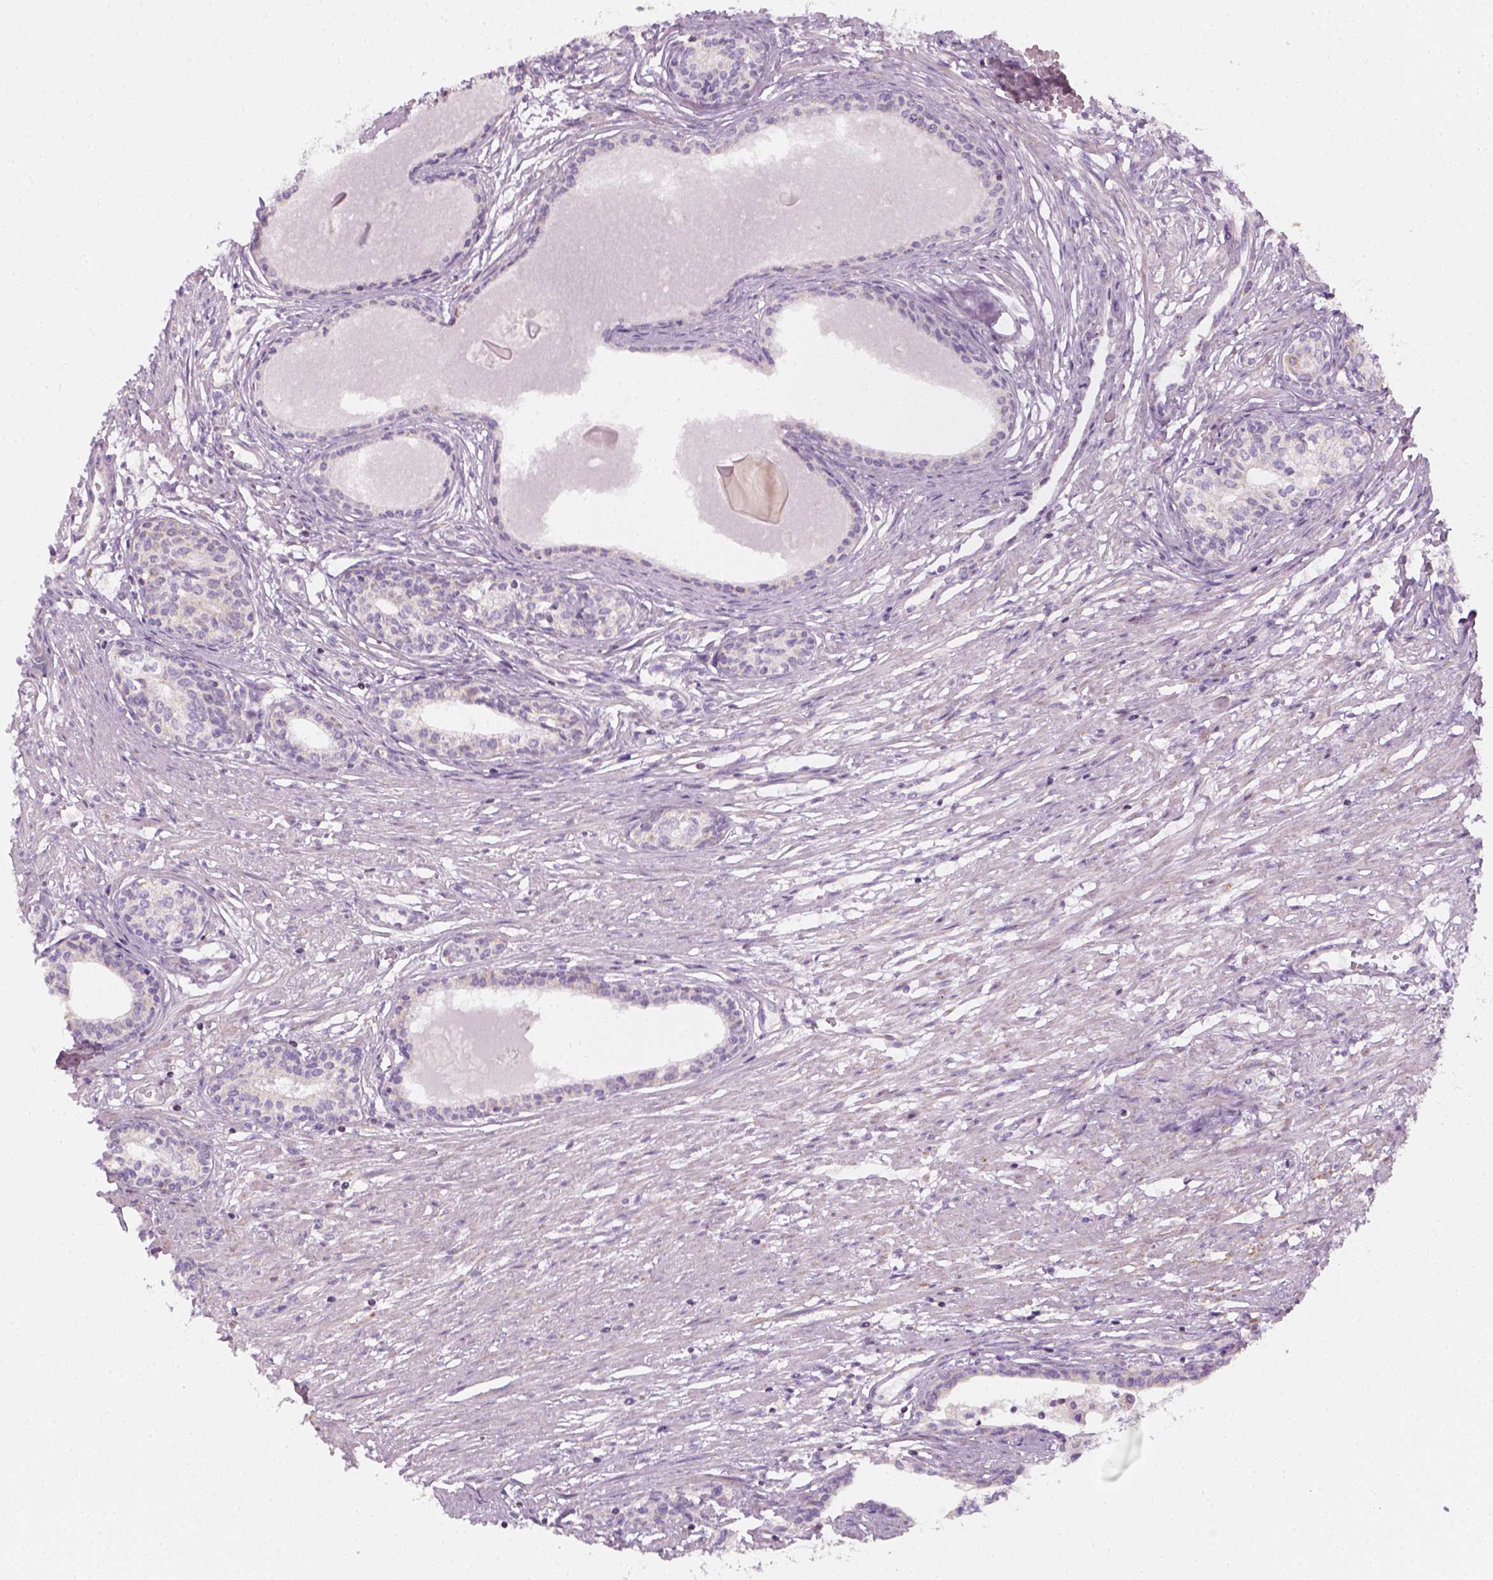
{"staining": {"intensity": "weak", "quantity": "25%-75%", "location": "cytoplasmic/membranous"}, "tissue": "prostate", "cell_type": "Glandular cells", "image_type": "normal", "snomed": [{"axis": "morphology", "description": "Normal tissue, NOS"}, {"axis": "topography", "description": "Prostate"}], "caption": "High-power microscopy captured an immunohistochemistry micrograph of unremarkable prostate, revealing weak cytoplasmic/membranous positivity in approximately 25%-75% of glandular cells.", "gene": "AWAT2", "patient": {"sex": "male", "age": 60}}